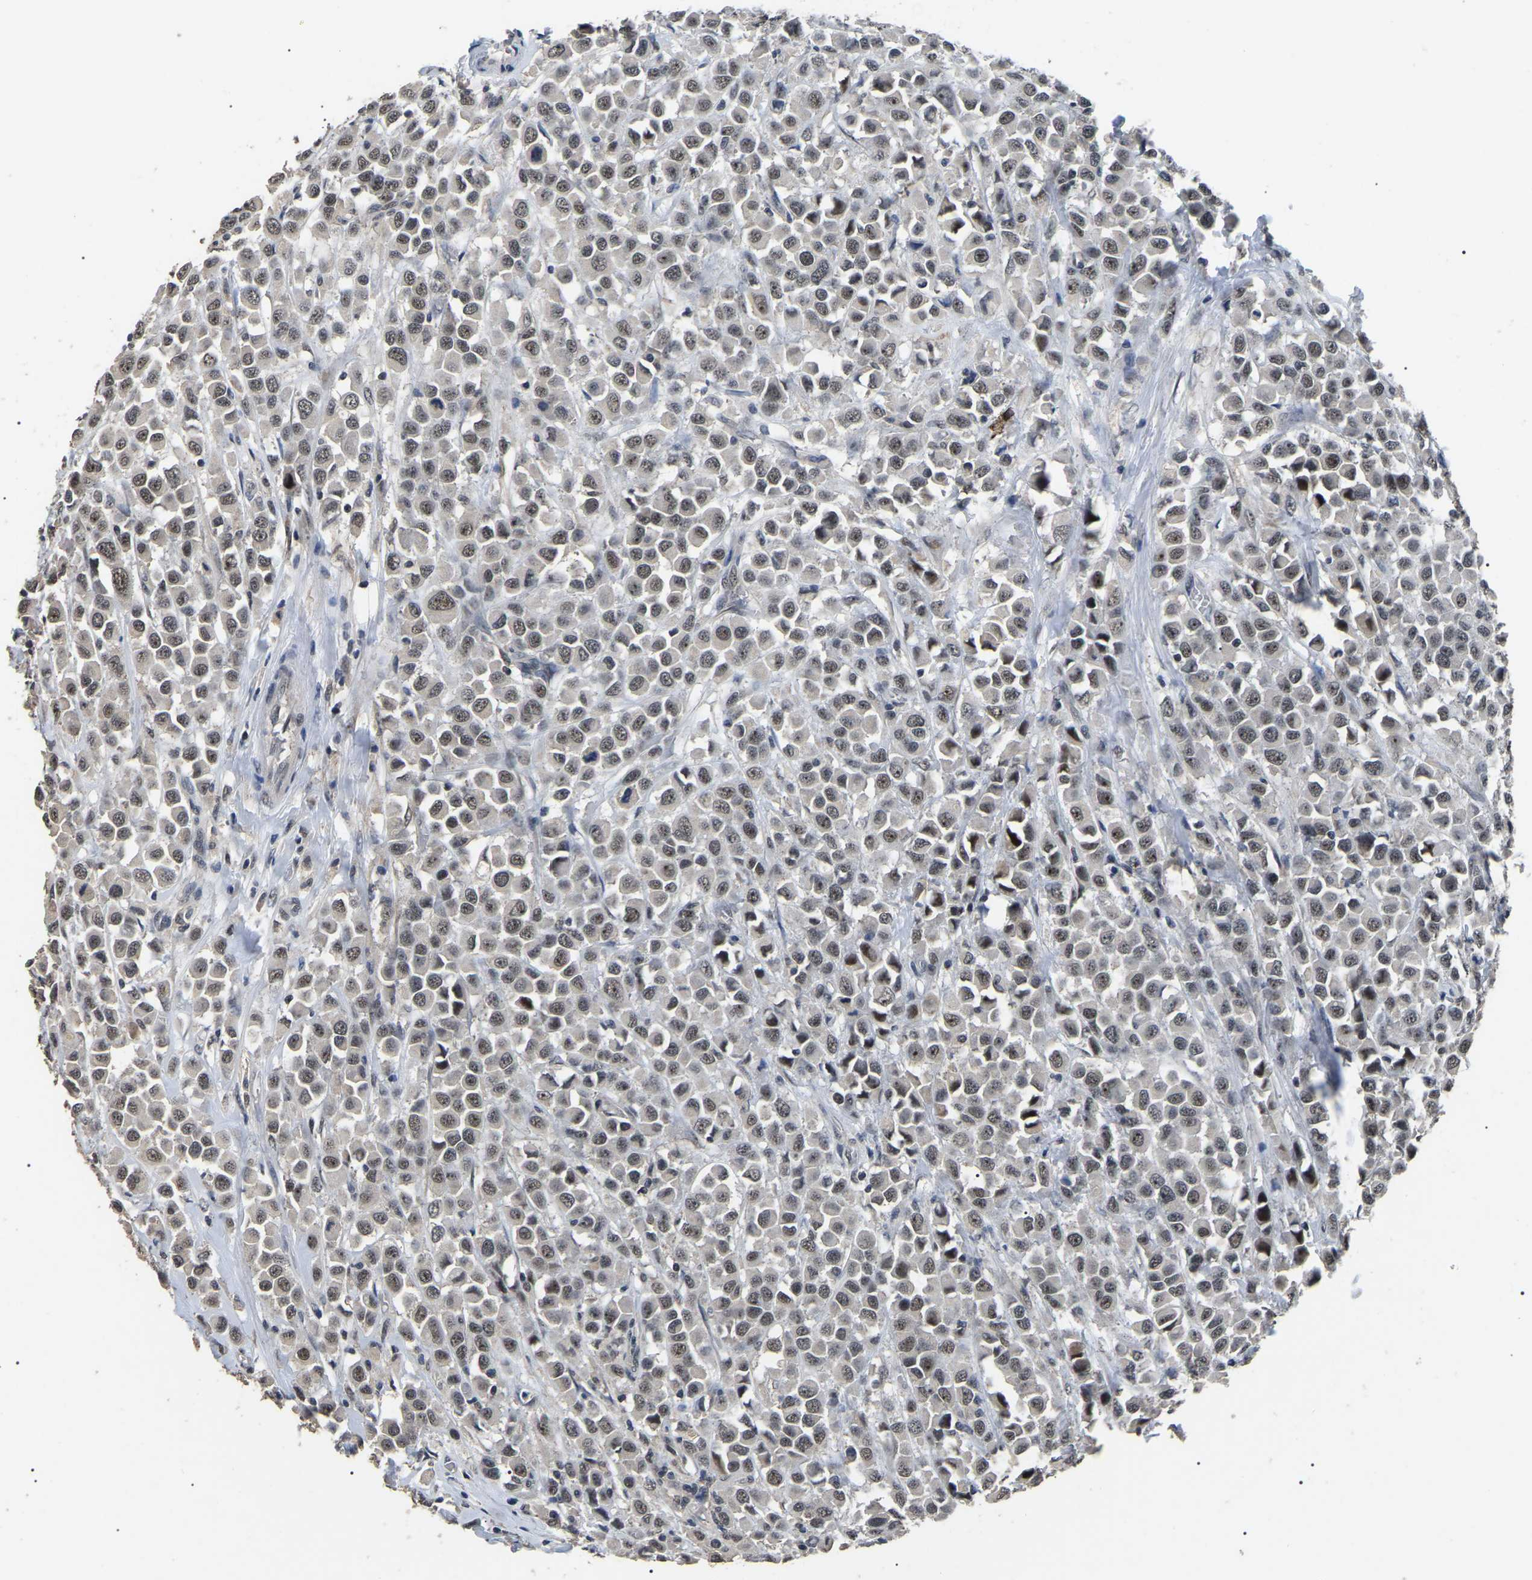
{"staining": {"intensity": "weak", "quantity": ">75%", "location": "nuclear"}, "tissue": "breast cancer", "cell_type": "Tumor cells", "image_type": "cancer", "snomed": [{"axis": "morphology", "description": "Duct carcinoma"}, {"axis": "topography", "description": "Breast"}], "caption": "IHC staining of breast cancer (intraductal carcinoma), which exhibits low levels of weak nuclear expression in about >75% of tumor cells indicating weak nuclear protein staining. The staining was performed using DAB (brown) for protein detection and nuclei were counterstained in hematoxylin (blue).", "gene": "PPM1E", "patient": {"sex": "female", "age": 61}}